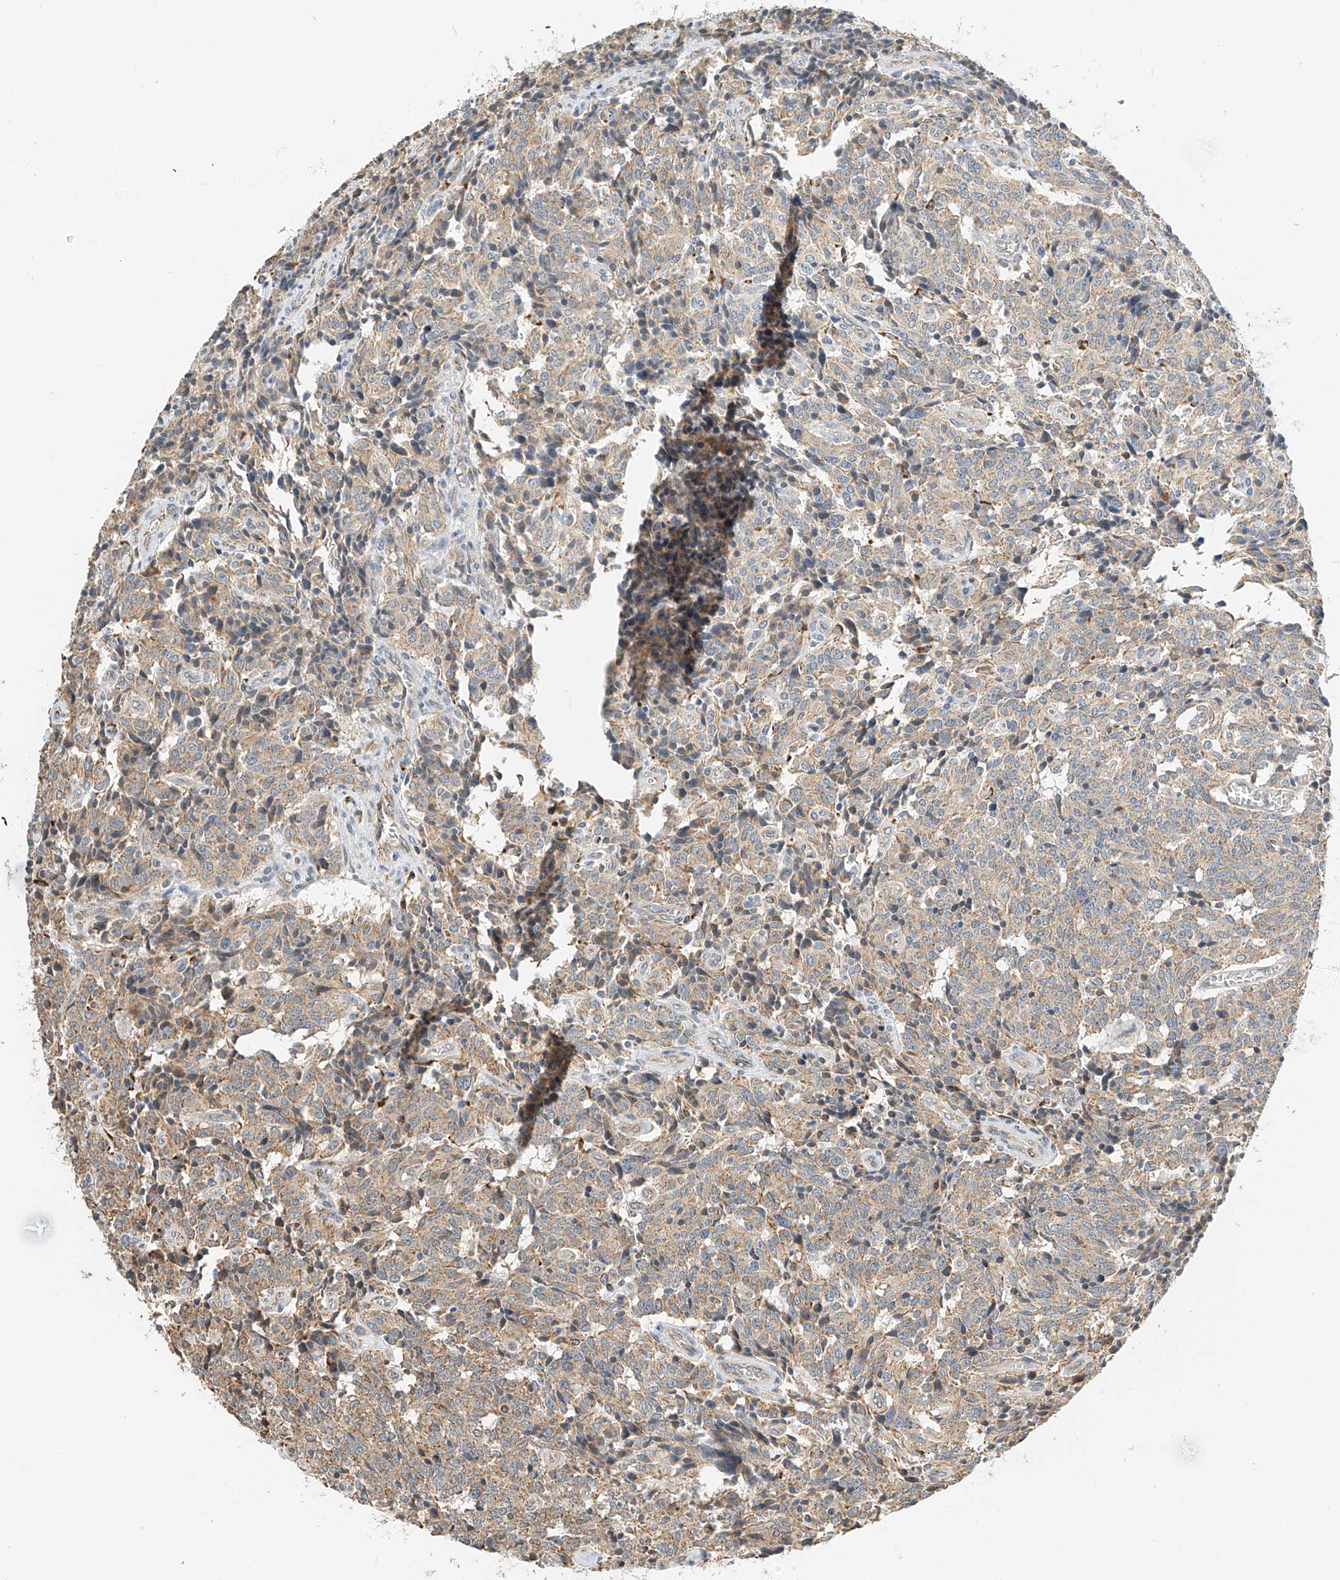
{"staining": {"intensity": "weak", "quantity": "25%-75%", "location": "cytoplasmic/membranous"}, "tissue": "carcinoid", "cell_type": "Tumor cells", "image_type": "cancer", "snomed": [{"axis": "morphology", "description": "Carcinoid, malignant, NOS"}, {"axis": "topography", "description": "Lung"}], "caption": "Human carcinoid stained with a brown dye demonstrates weak cytoplasmic/membranous positive positivity in about 25%-75% of tumor cells.", "gene": "YIPF7", "patient": {"sex": "female", "age": 46}}